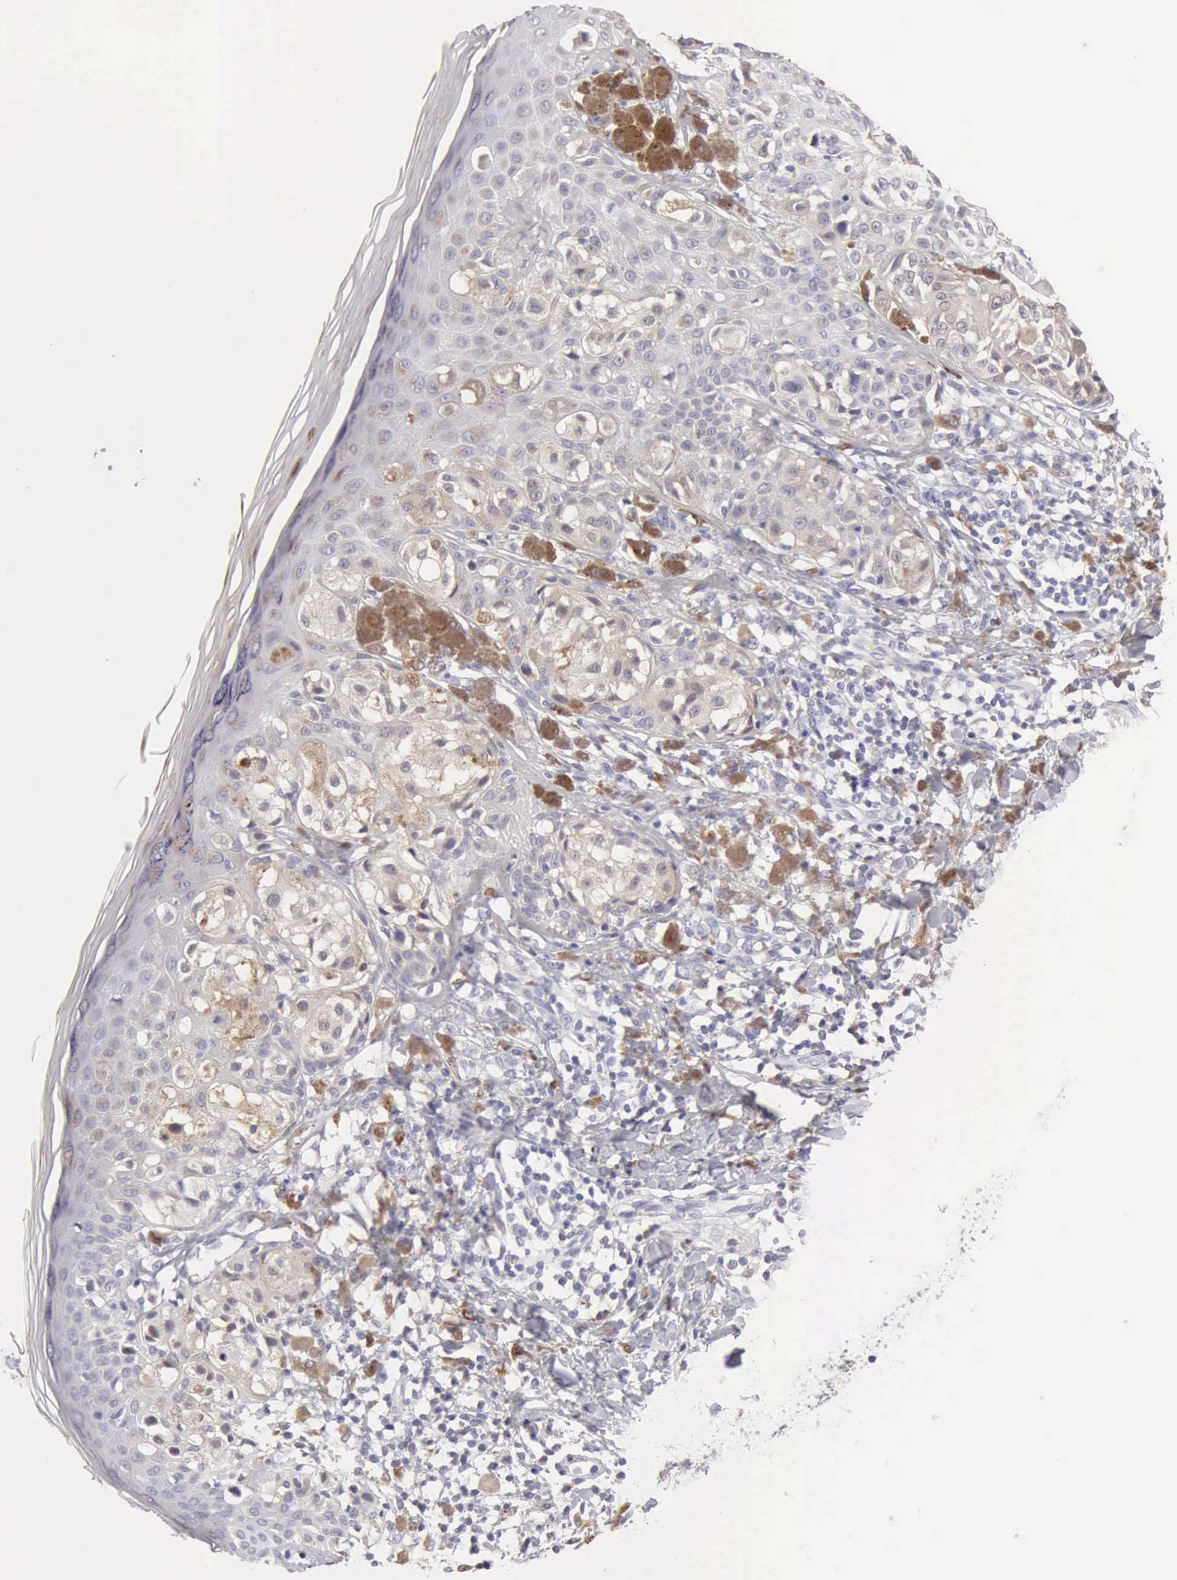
{"staining": {"intensity": "weak", "quantity": "25%-75%", "location": "cytoplasmic/membranous"}, "tissue": "melanoma", "cell_type": "Tumor cells", "image_type": "cancer", "snomed": [{"axis": "morphology", "description": "Malignant melanoma, NOS"}, {"axis": "topography", "description": "Skin"}], "caption": "Immunohistochemistry of malignant melanoma reveals low levels of weak cytoplasmic/membranous staining in approximately 25%-75% of tumor cells.", "gene": "RNASE1", "patient": {"sex": "female", "age": 55}}